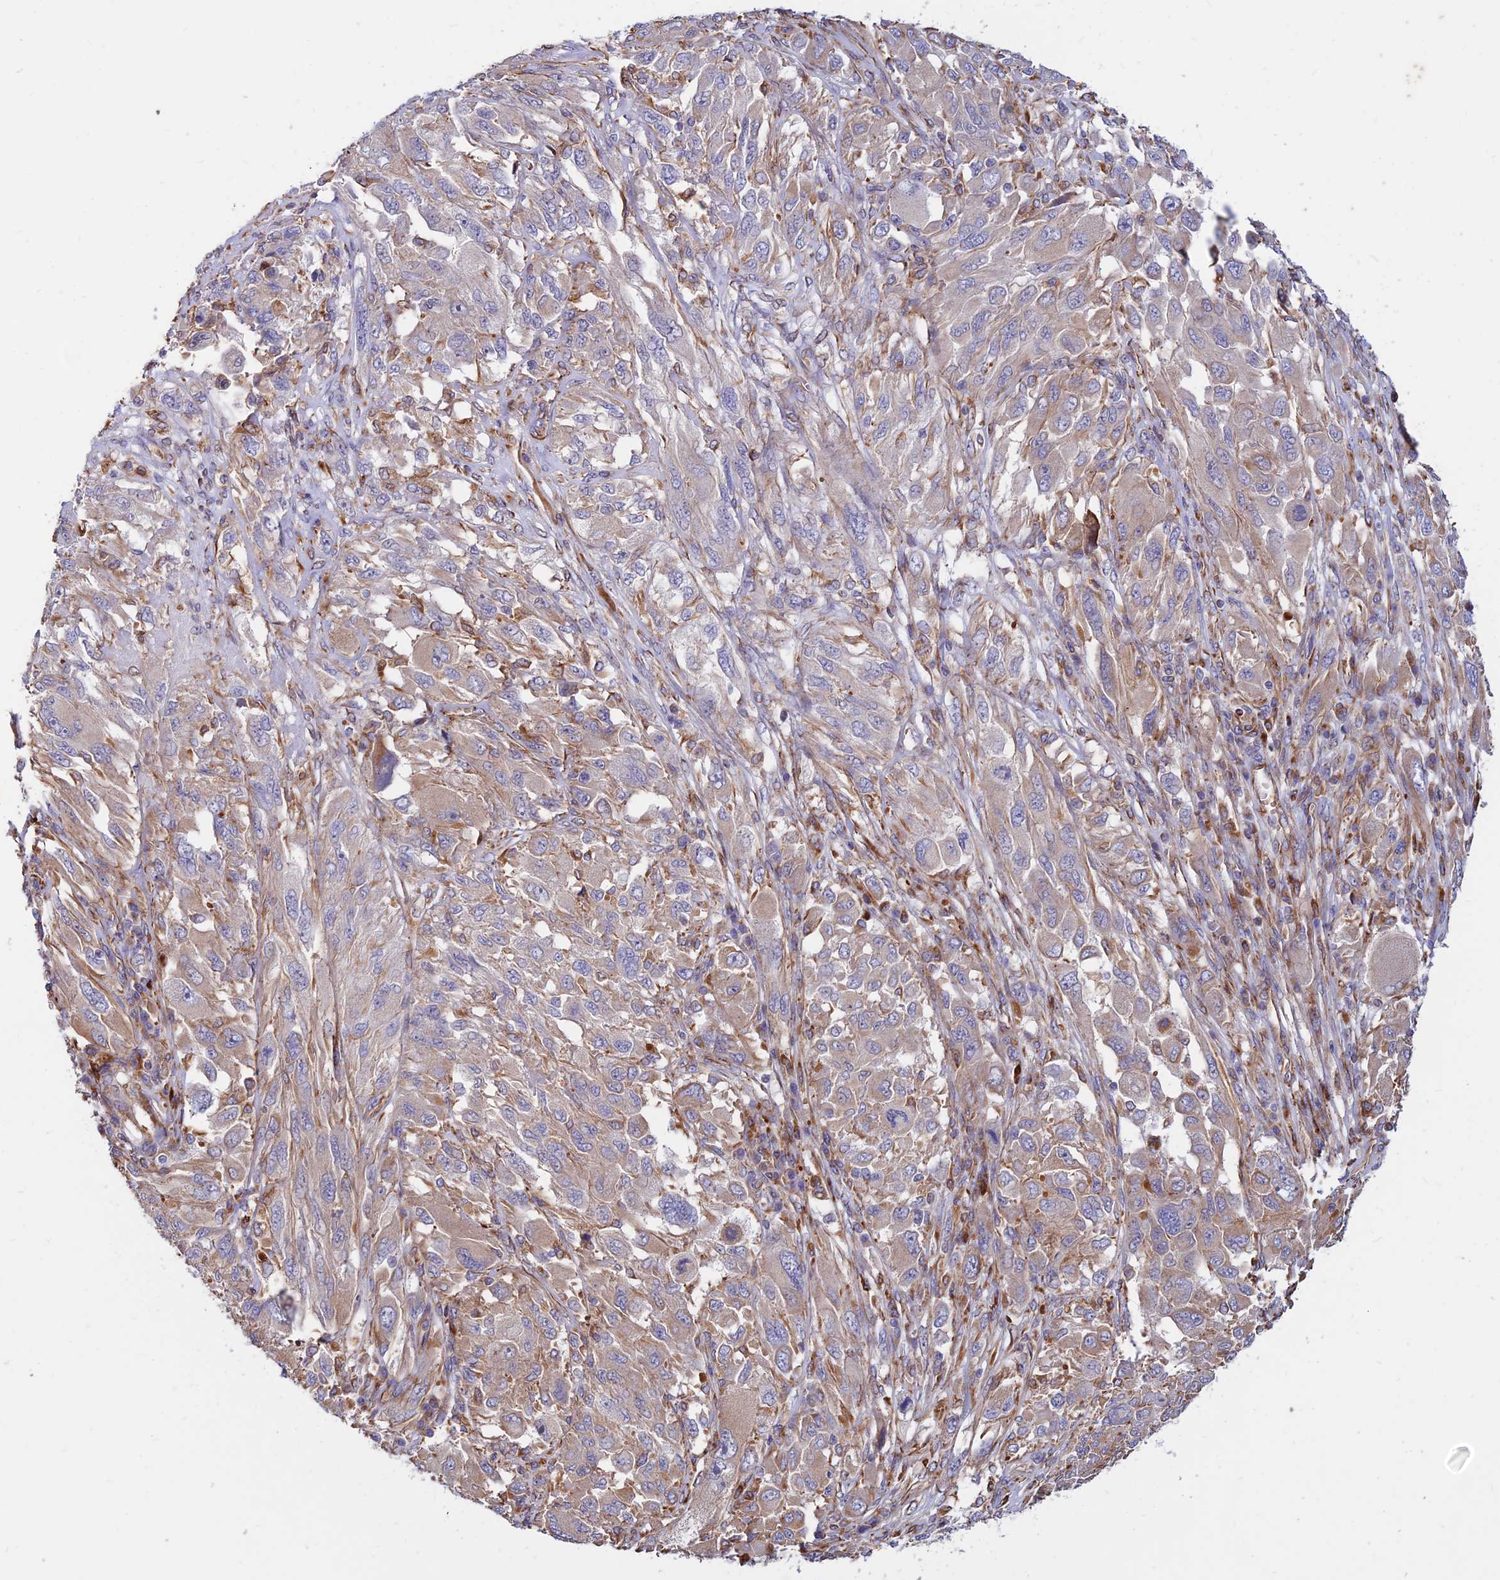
{"staining": {"intensity": "moderate", "quantity": "25%-75%", "location": "cytoplasmic/membranous"}, "tissue": "melanoma", "cell_type": "Tumor cells", "image_type": "cancer", "snomed": [{"axis": "morphology", "description": "Malignant melanoma, NOS"}, {"axis": "topography", "description": "Skin"}], "caption": "Malignant melanoma was stained to show a protein in brown. There is medium levels of moderate cytoplasmic/membranous staining in about 25%-75% of tumor cells.", "gene": "CDK18", "patient": {"sex": "female", "age": 91}}